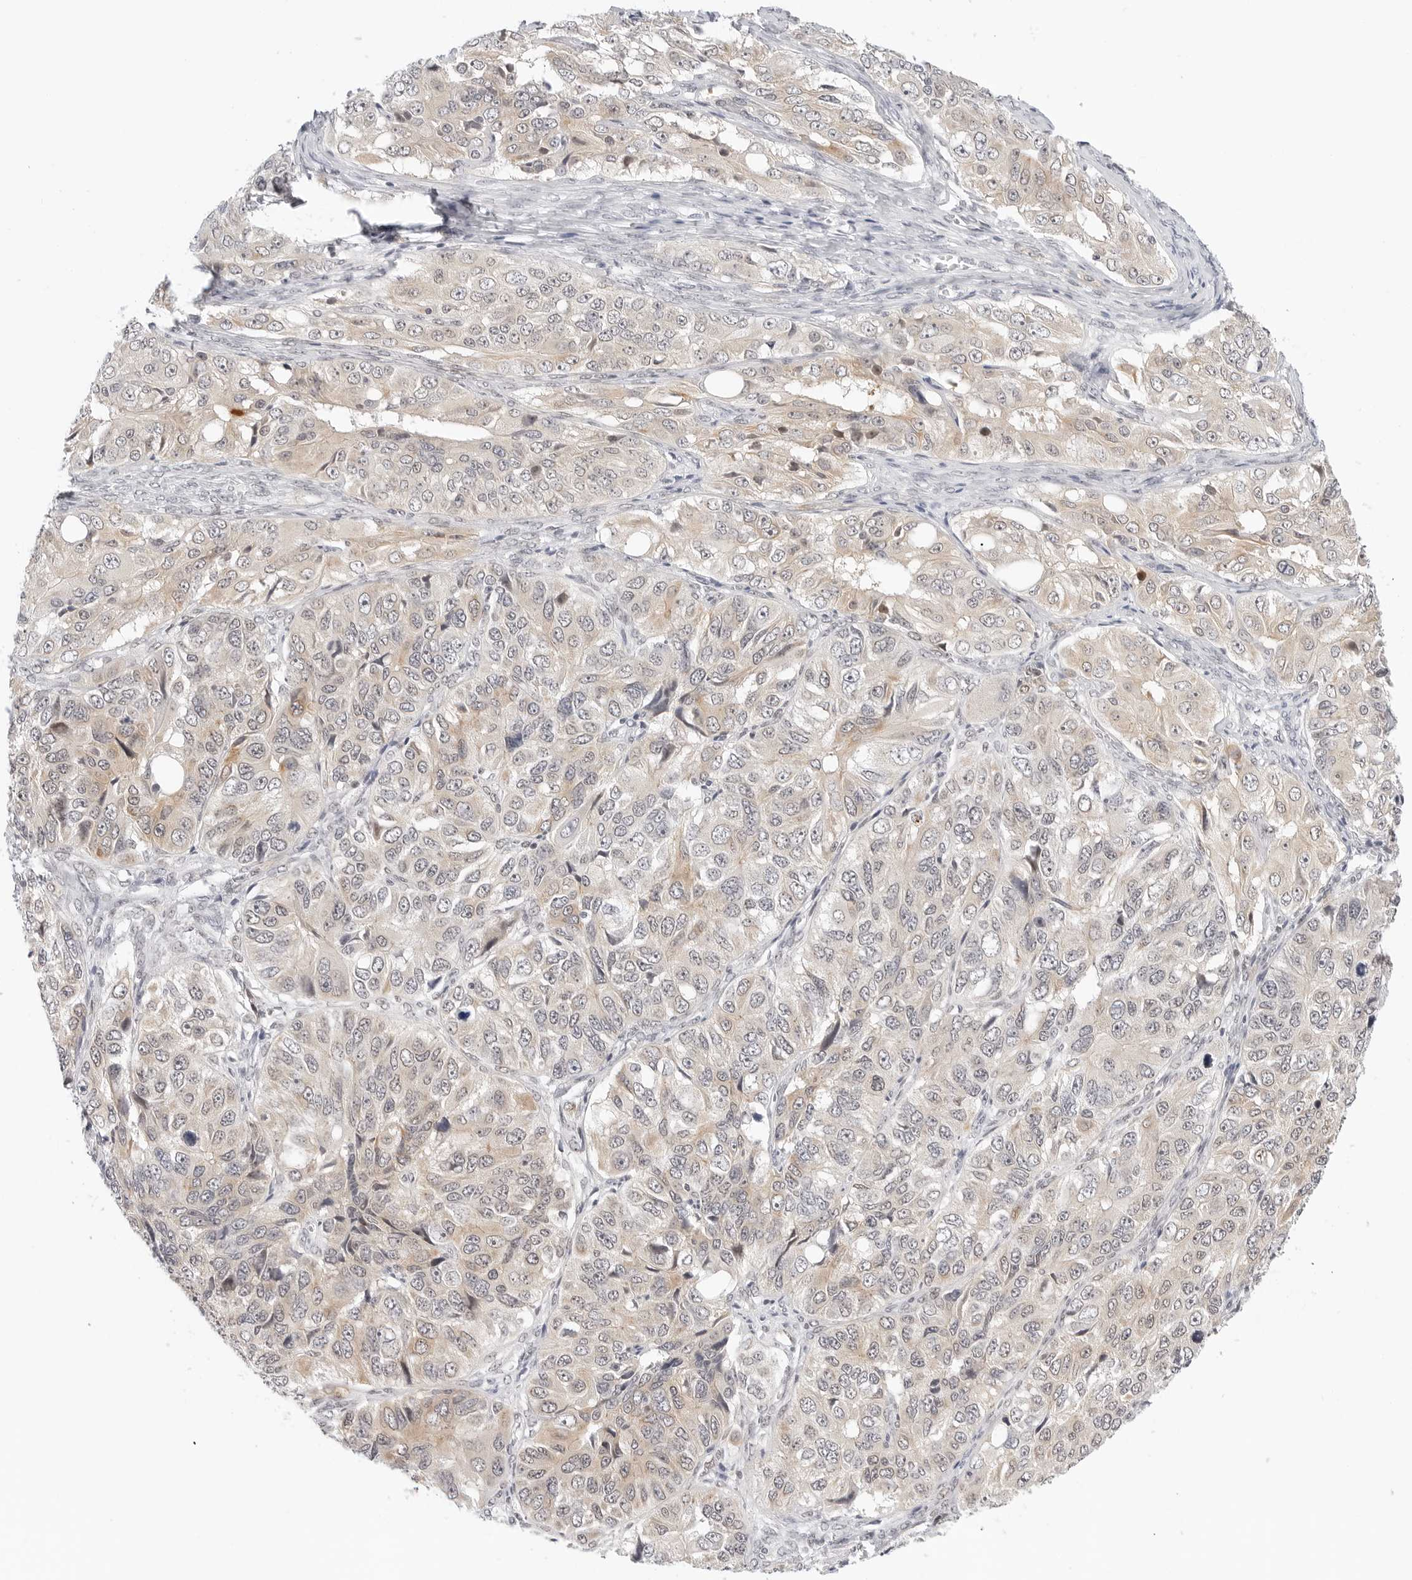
{"staining": {"intensity": "weak", "quantity": "<25%", "location": "cytoplasmic/membranous"}, "tissue": "ovarian cancer", "cell_type": "Tumor cells", "image_type": "cancer", "snomed": [{"axis": "morphology", "description": "Carcinoma, endometroid"}, {"axis": "topography", "description": "Ovary"}], "caption": "An image of human ovarian endometroid carcinoma is negative for staining in tumor cells.", "gene": "TSEN2", "patient": {"sex": "female", "age": 51}}